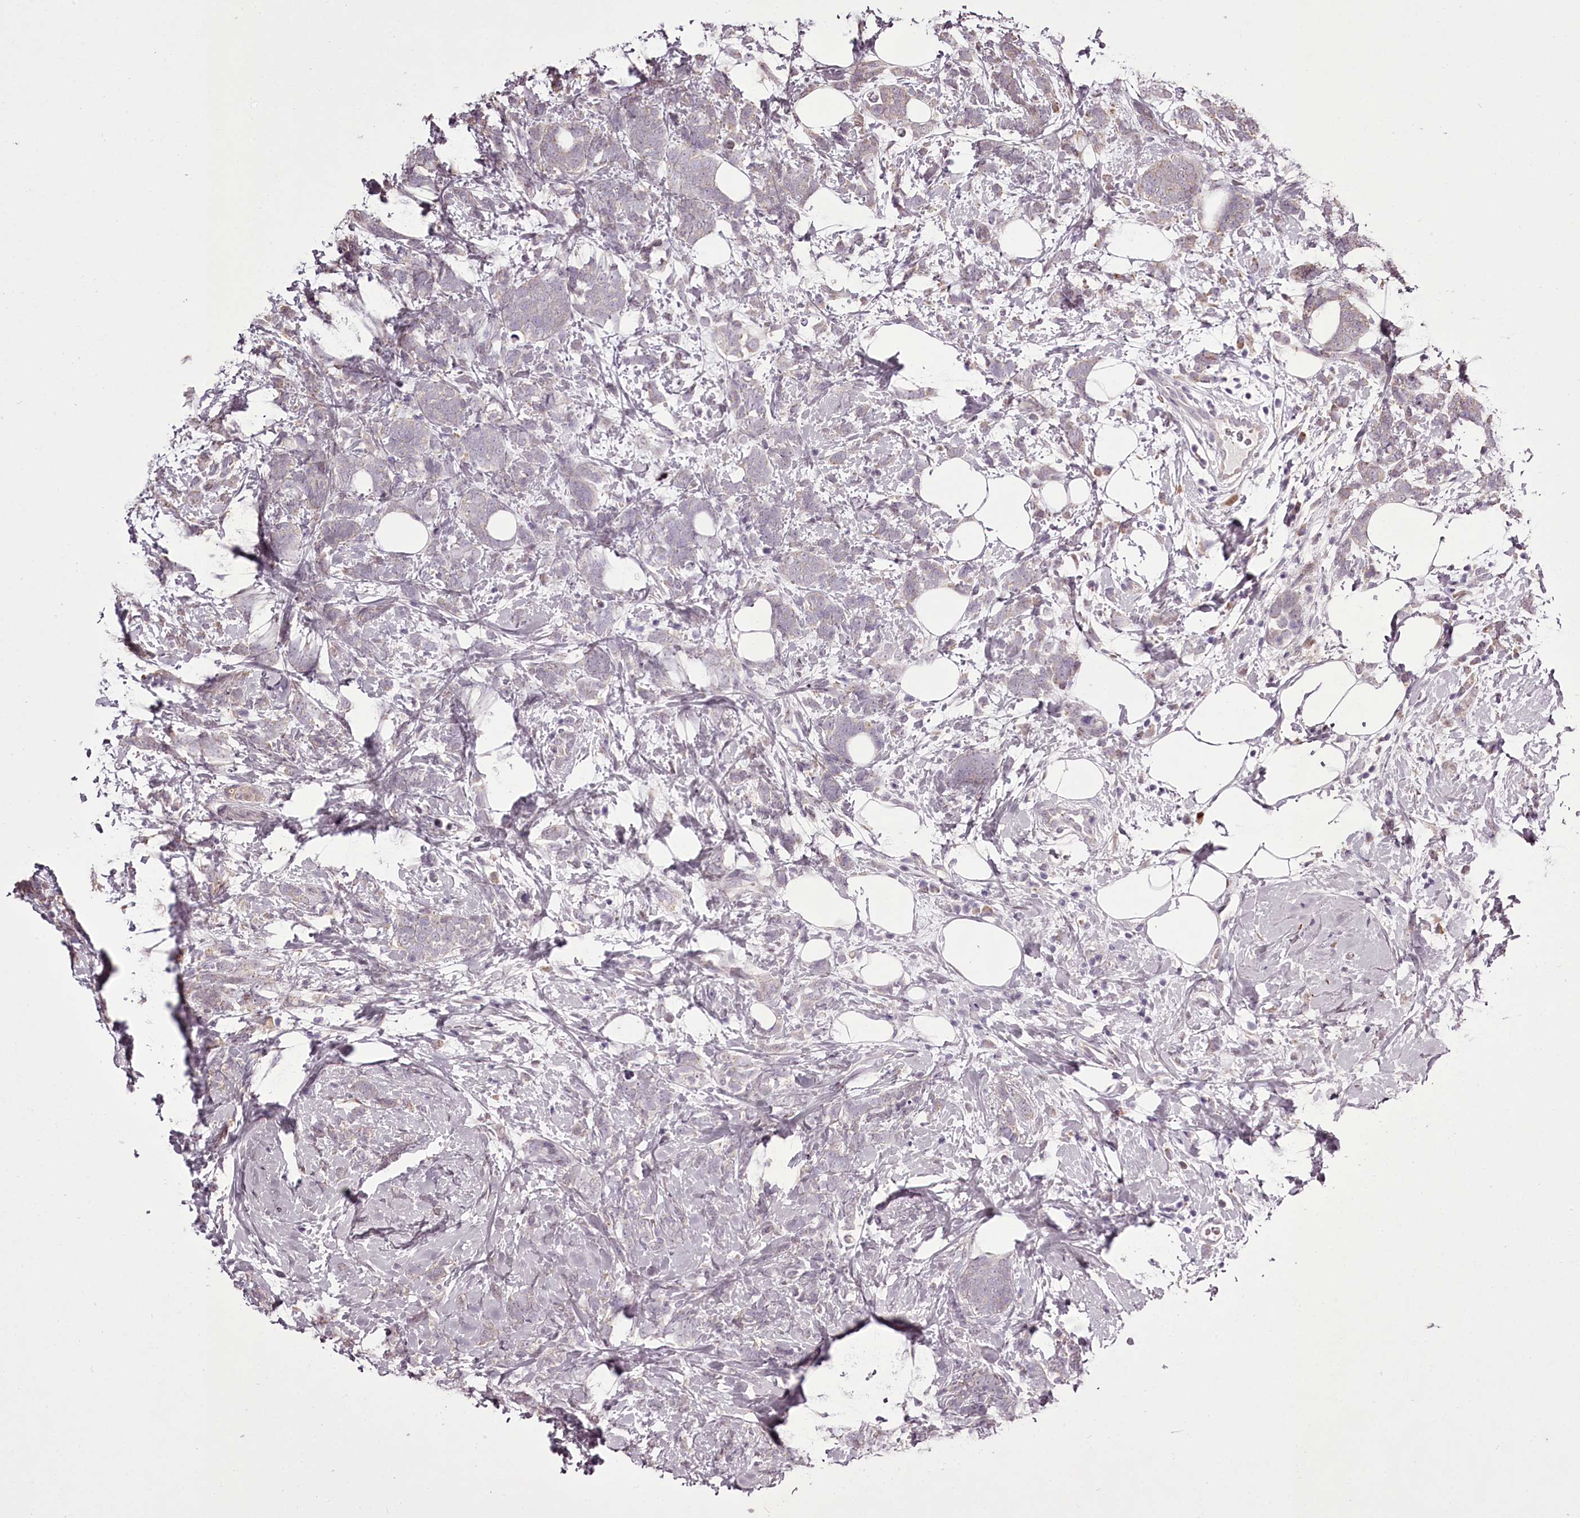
{"staining": {"intensity": "weak", "quantity": "<25%", "location": "cytoplasmic/membranous"}, "tissue": "breast cancer", "cell_type": "Tumor cells", "image_type": "cancer", "snomed": [{"axis": "morphology", "description": "Lobular carcinoma"}, {"axis": "topography", "description": "Breast"}], "caption": "DAB immunohistochemical staining of human breast lobular carcinoma exhibits no significant expression in tumor cells. (DAB (3,3'-diaminobenzidine) IHC, high magnification).", "gene": "C1orf56", "patient": {"sex": "female", "age": 58}}